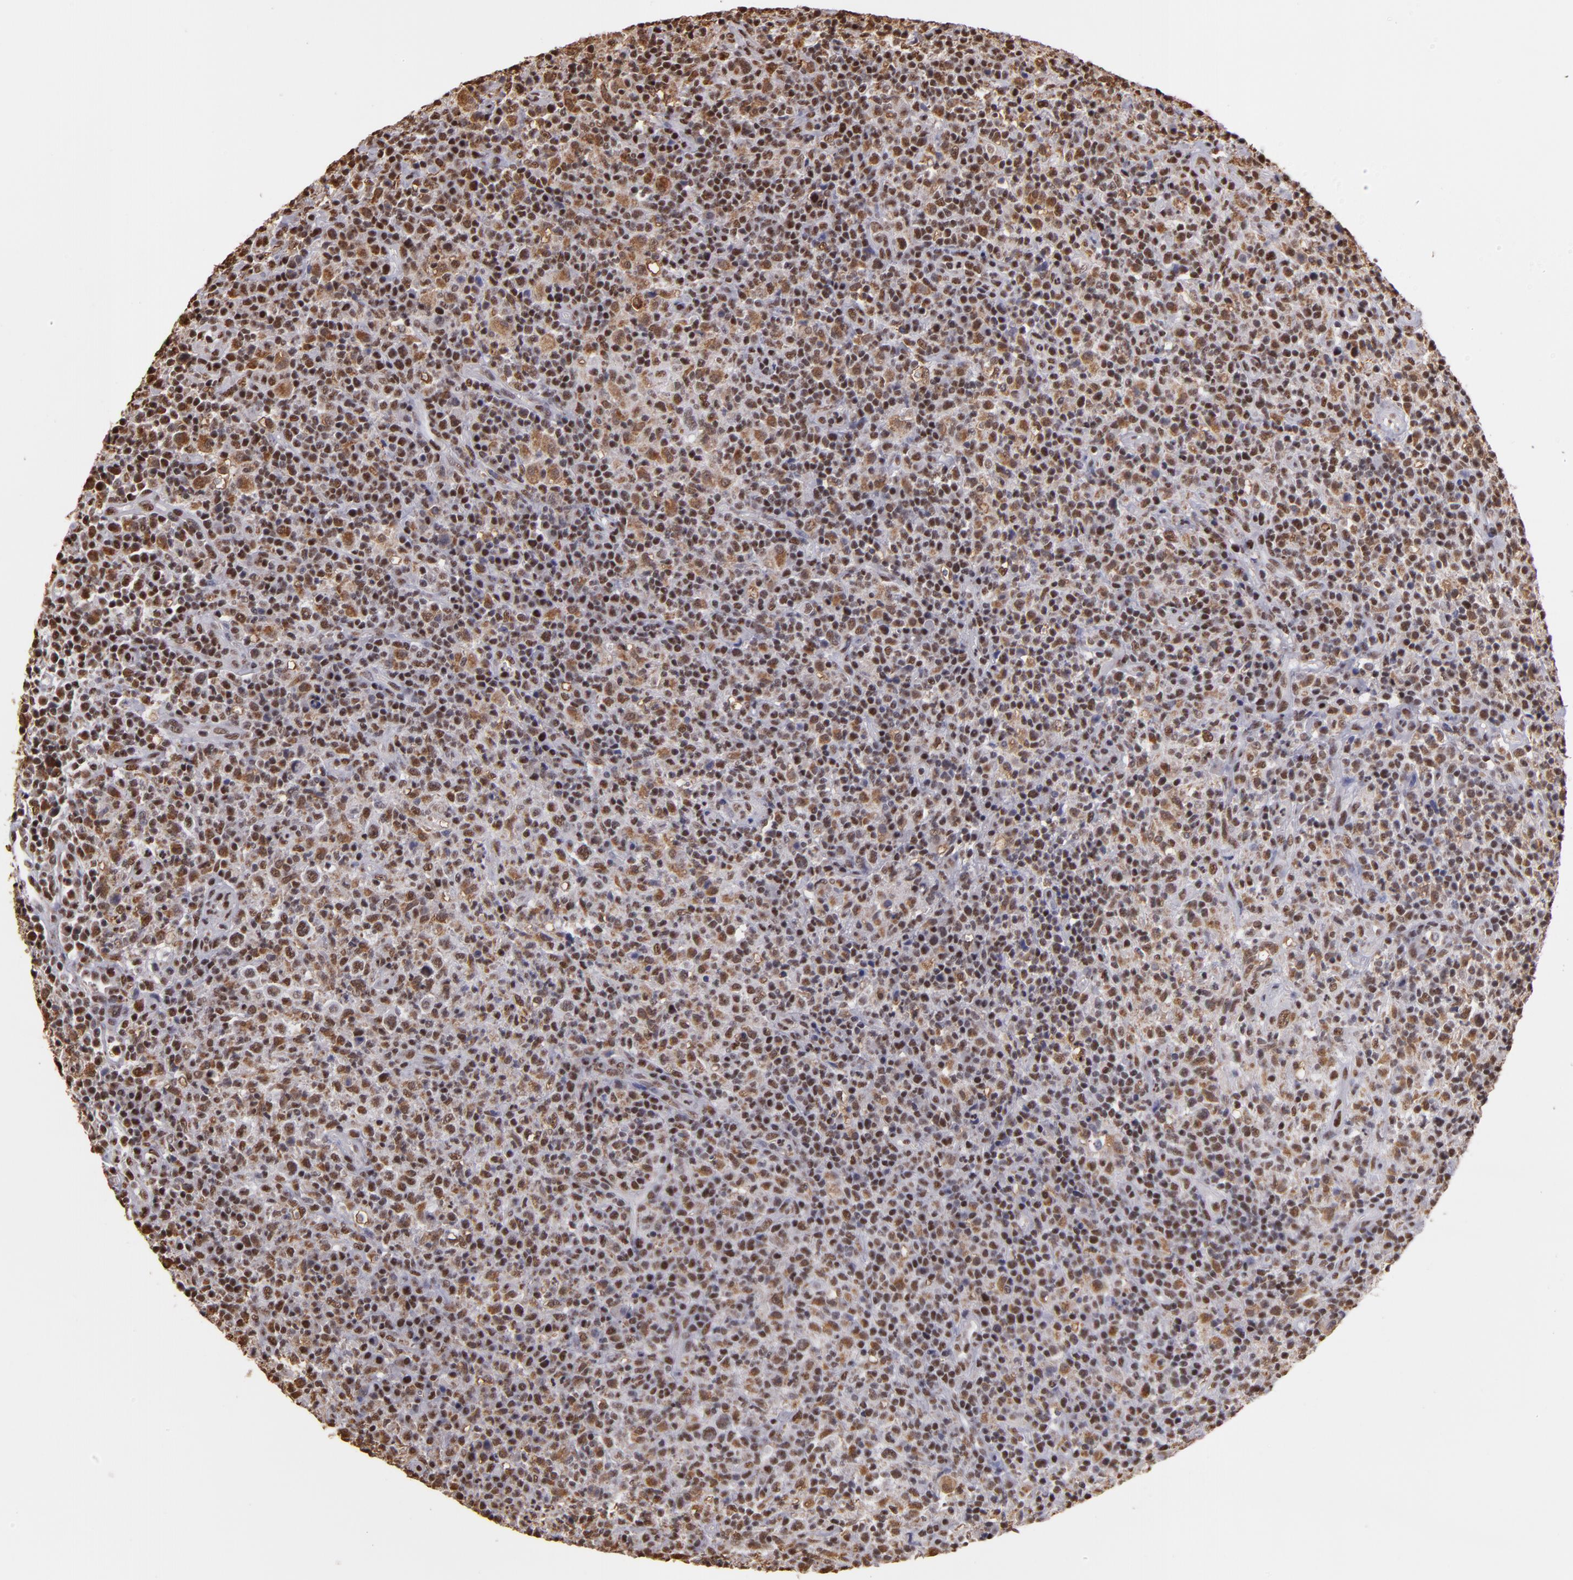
{"staining": {"intensity": "moderate", "quantity": ">75%", "location": "nuclear"}, "tissue": "lymphoma", "cell_type": "Tumor cells", "image_type": "cancer", "snomed": [{"axis": "morphology", "description": "Hodgkin's disease, NOS"}, {"axis": "topography", "description": "Lymph node"}], "caption": "Hodgkin's disease stained with DAB (3,3'-diaminobenzidine) immunohistochemistry exhibits medium levels of moderate nuclear staining in approximately >75% of tumor cells.", "gene": "SP1", "patient": {"sex": "male", "age": 65}}